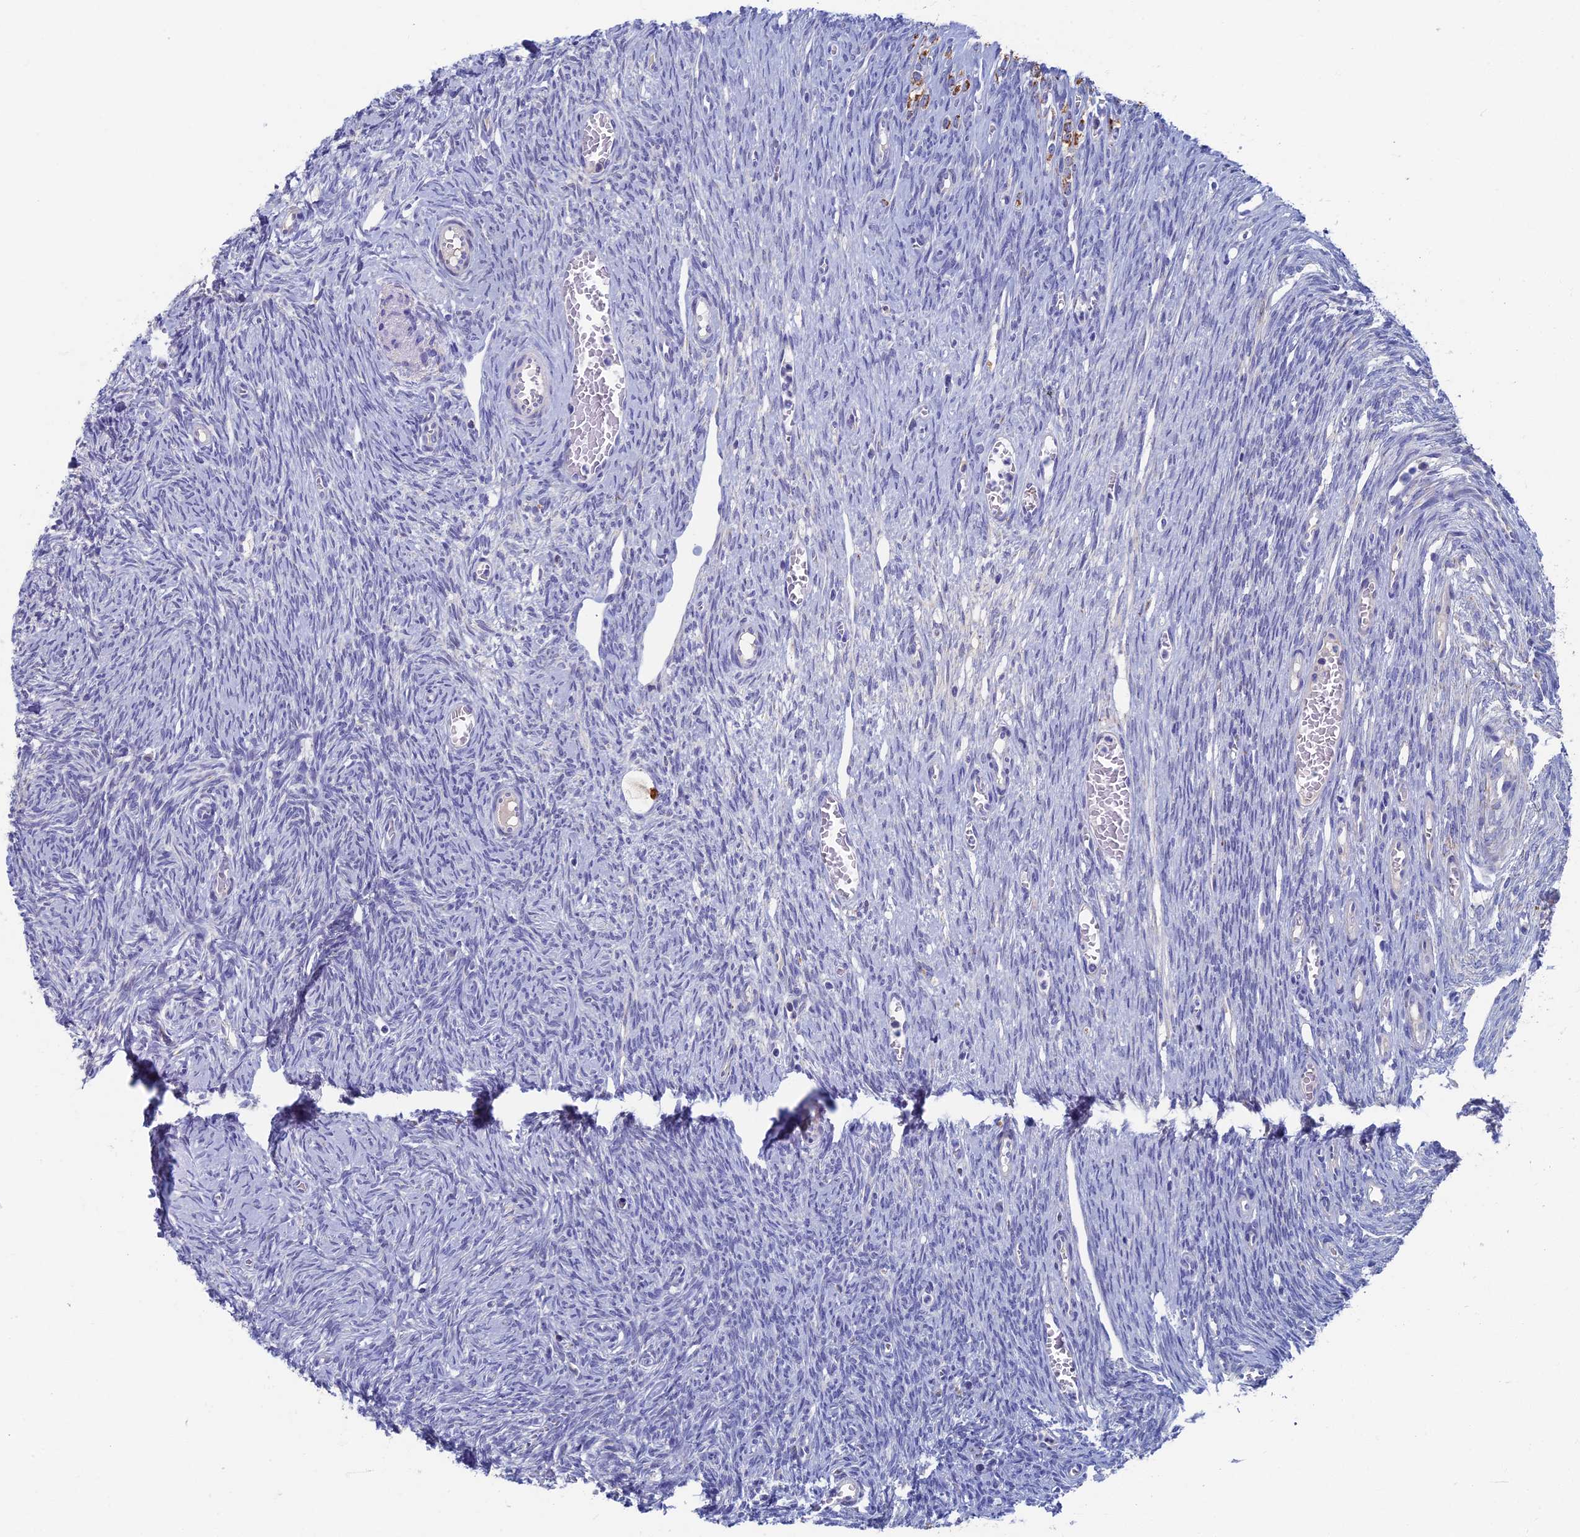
{"staining": {"intensity": "negative", "quantity": "none", "location": "none"}, "tissue": "ovary", "cell_type": "Ovarian stroma cells", "image_type": "normal", "snomed": [{"axis": "morphology", "description": "Normal tissue, NOS"}, {"axis": "topography", "description": "Ovary"}], "caption": "This is an IHC image of benign human ovary. There is no expression in ovarian stroma cells.", "gene": "OAT", "patient": {"sex": "female", "age": 44}}